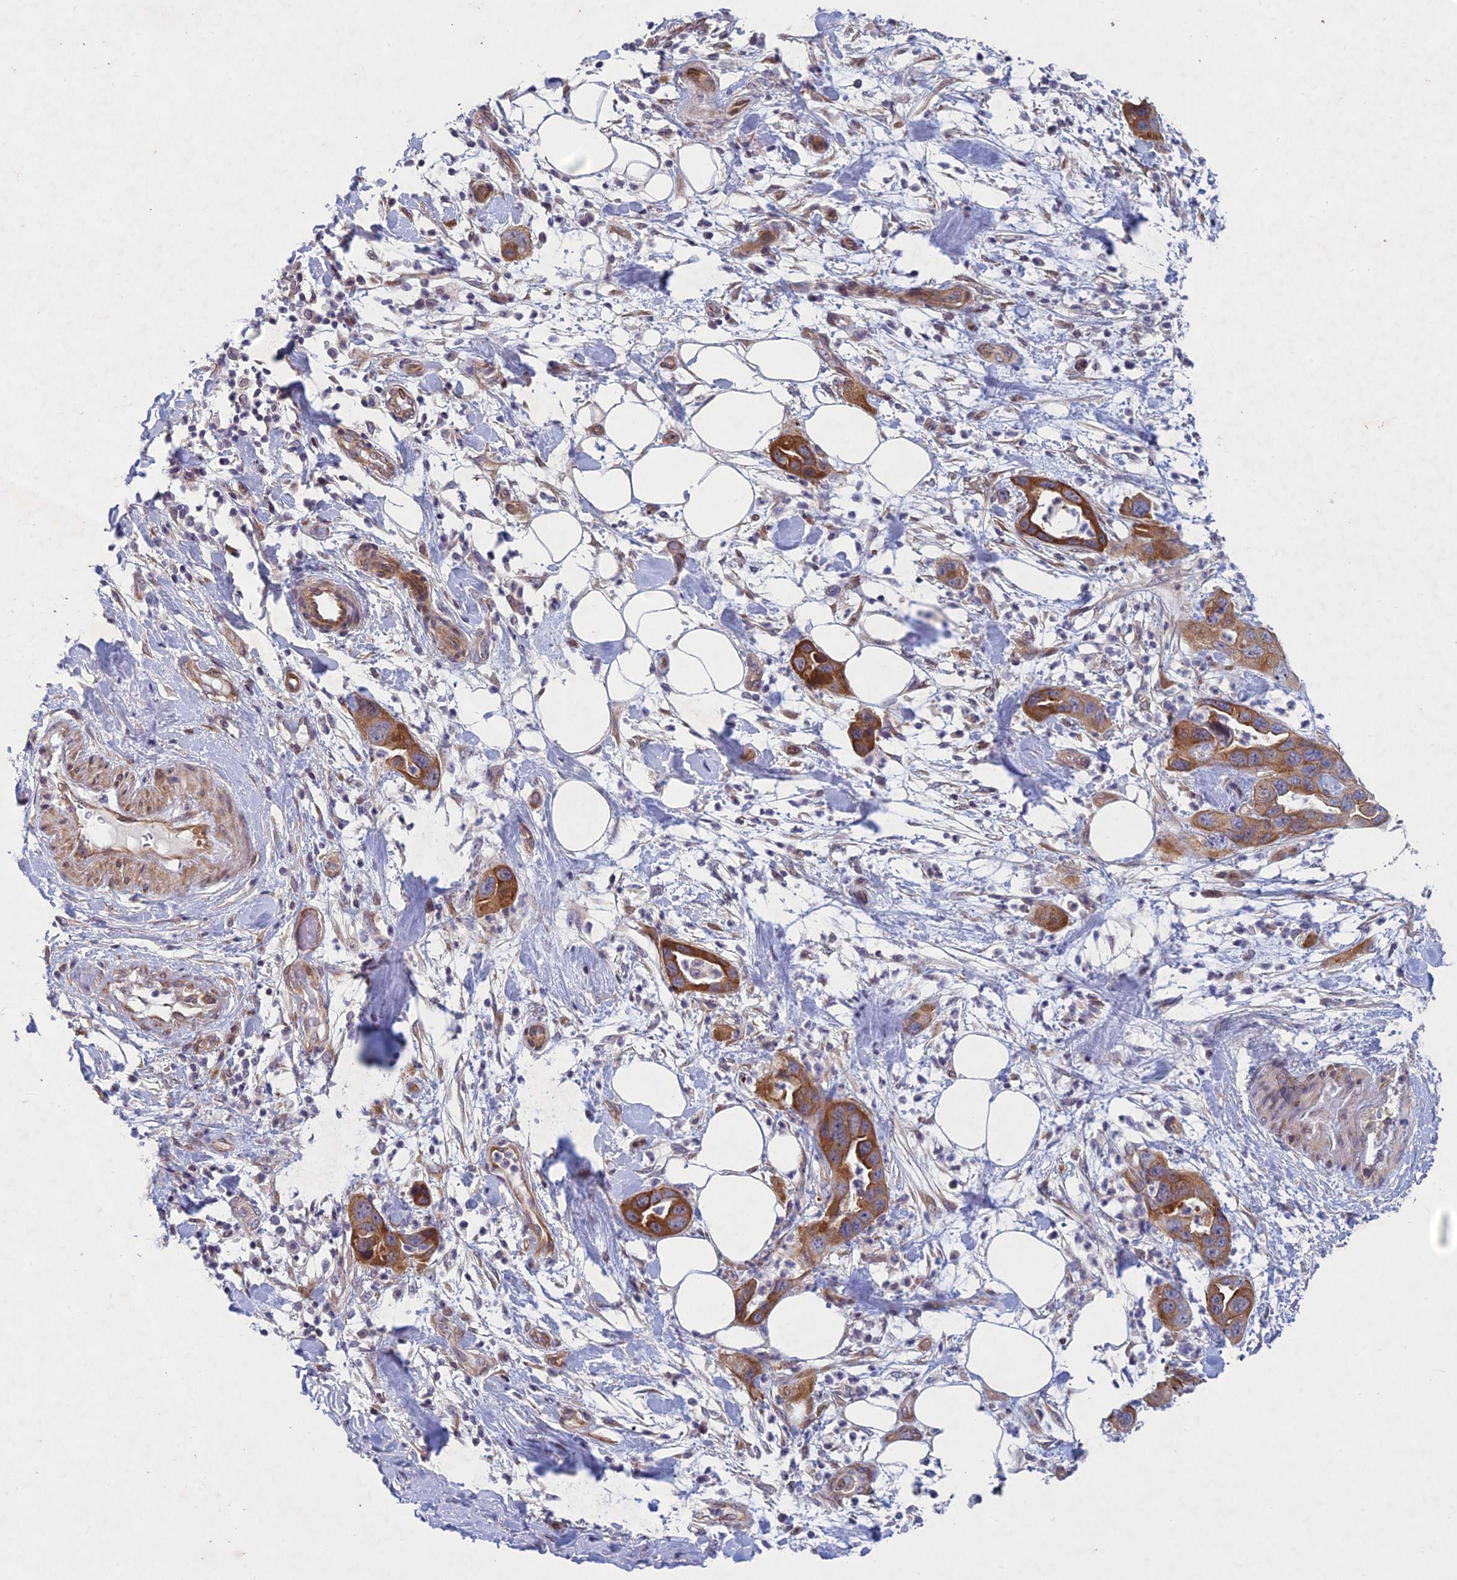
{"staining": {"intensity": "moderate", "quantity": ">75%", "location": "cytoplasmic/membranous"}, "tissue": "pancreatic cancer", "cell_type": "Tumor cells", "image_type": "cancer", "snomed": [{"axis": "morphology", "description": "Adenocarcinoma, NOS"}, {"axis": "topography", "description": "Pancreas"}], "caption": "A high-resolution histopathology image shows IHC staining of pancreatic cancer (adenocarcinoma), which reveals moderate cytoplasmic/membranous expression in about >75% of tumor cells.", "gene": "PTHLH", "patient": {"sex": "female", "age": 71}}